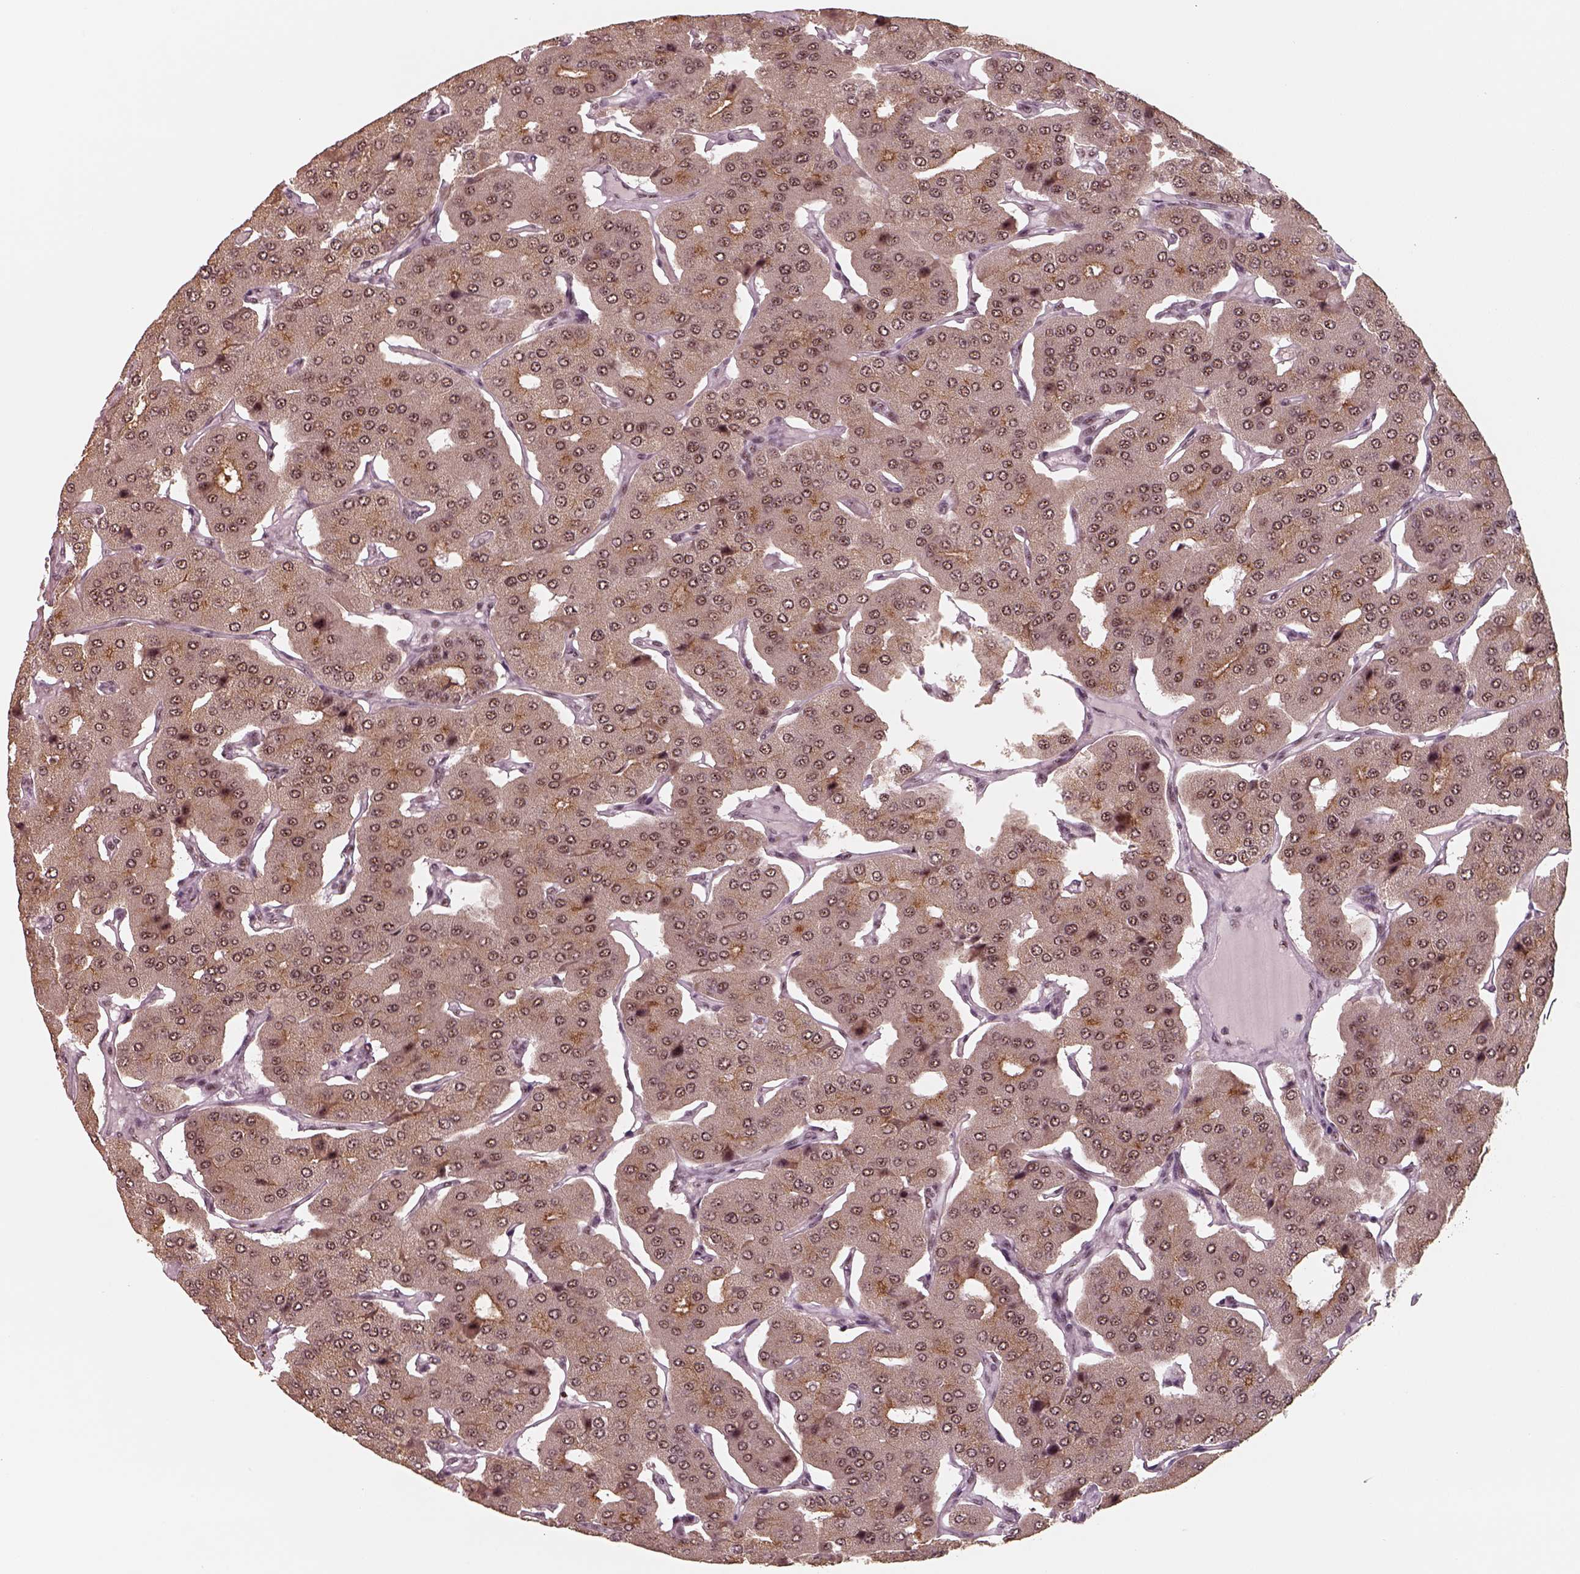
{"staining": {"intensity": "weak", "quantity": ">75%", "location": "nuclear"}, "tissue": "parathyroid gland", "cell_type": "Glandular cells", "image_type": "normal", "snomed": [{"axis": "morphology", "description": "Normal tissue, NOS"}, {"axis": "morphology", "description": "Adenoma, NOS"}, {"axis": "topography", "description": "Parathyroid gland"}], "caption": "Brown immunohistochemical staining in normal parathyroid gland demonstrates weak nuclear expression in about >75% of glandular cells.", "gene": "ATXN7L3", "patient": {"sex": "female", "age": 86}}